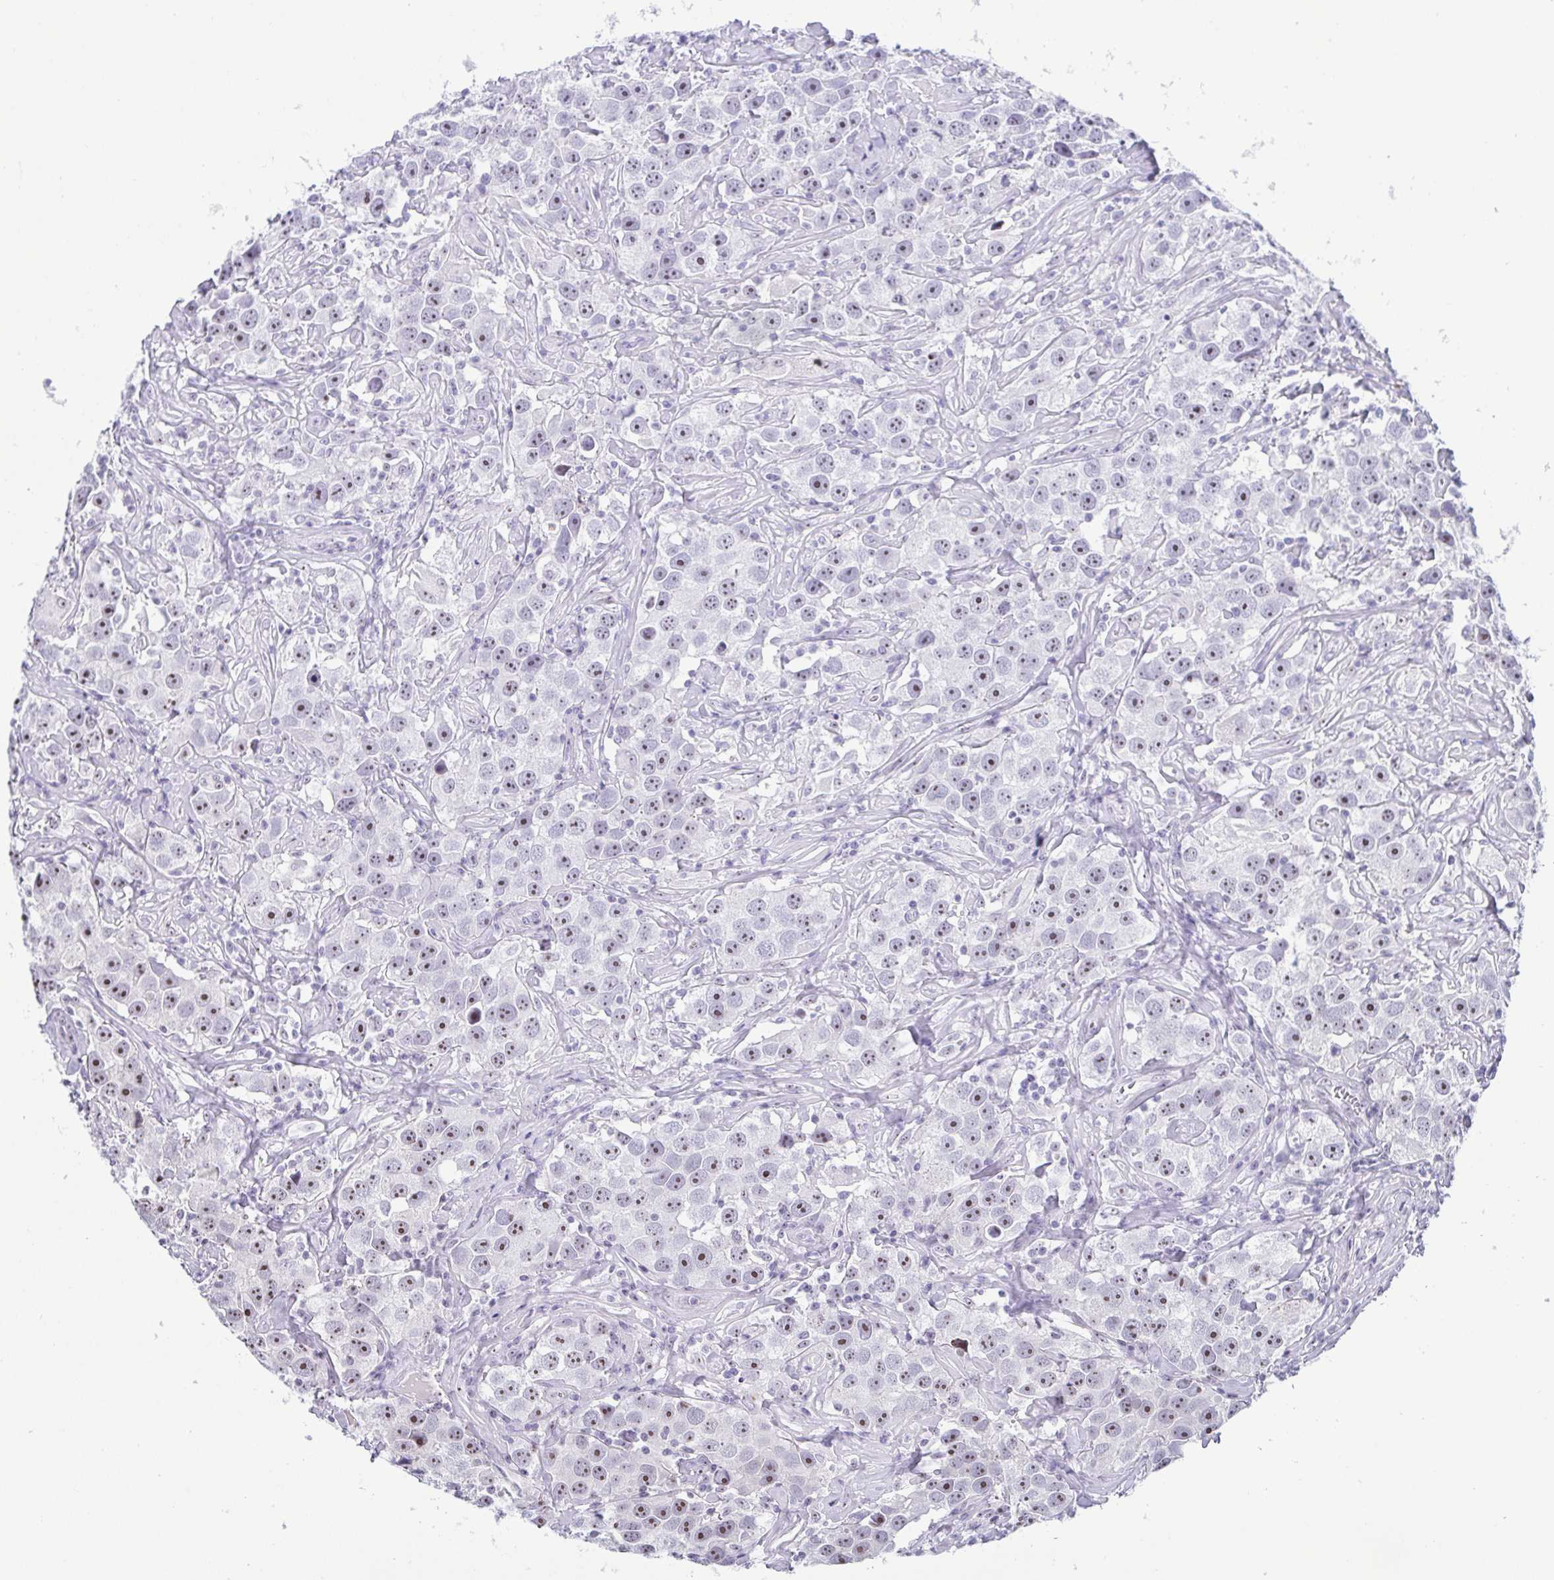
{"staining": {"intensity": "moderate", "quantity": "25%-75%", "location": "nuclear"}, "tissue": "testis cancer", "cell_type": "Tumor cells", "image_type": "cancer", "snomed": [{"axis": "morphology", "description": "Seminoma, NOS"}, {"axis": "topography", "description": "Testis"}], "caption": "Protein analysis of testis seminoma tissue reveals moderate nuclear expression in about 25%-75% of tumor cells.", "gene": "BZW1", "patient": {"sex": "male", "age": 49}}